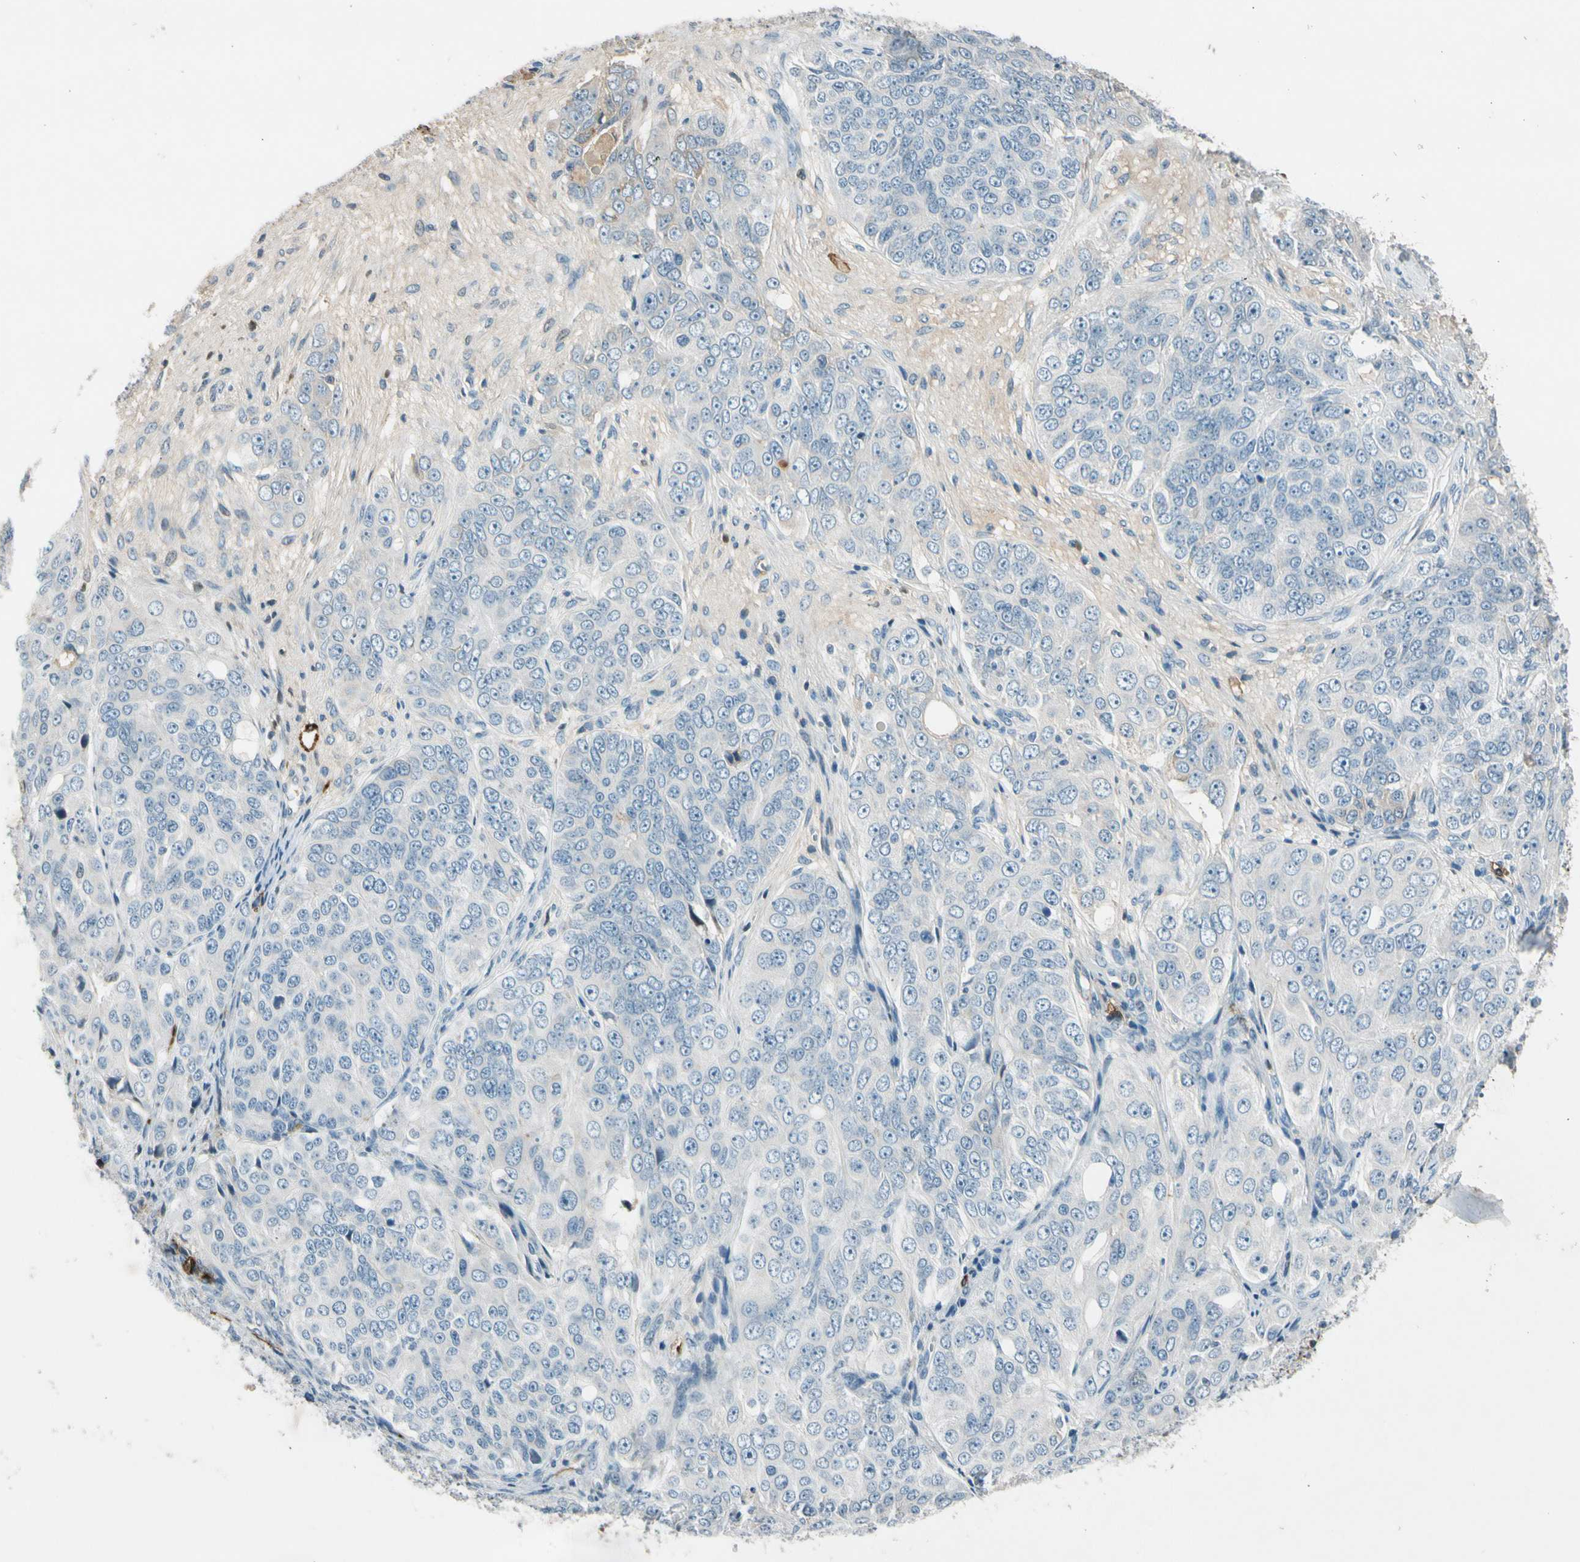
{"staining": {"intensity": "negative", "quantity": "none", "location": "none"}, "tissue": "ovarian cancer", "cell_type": "Tumor cells", "image_type": "cancer", "snomed": [{"axis": "morphology", "description": "Carcinoma, endometroid"}, {"axis": "topography", "description": "Ovary"}], "caption": "This is an immunohistochemistry (IHC) histopathology image of human endometroid carcinoma (ovarian). There is no expression in tumor cells.", "gene": "PDPN", "patient": {"sex": "female", "age": 51}}